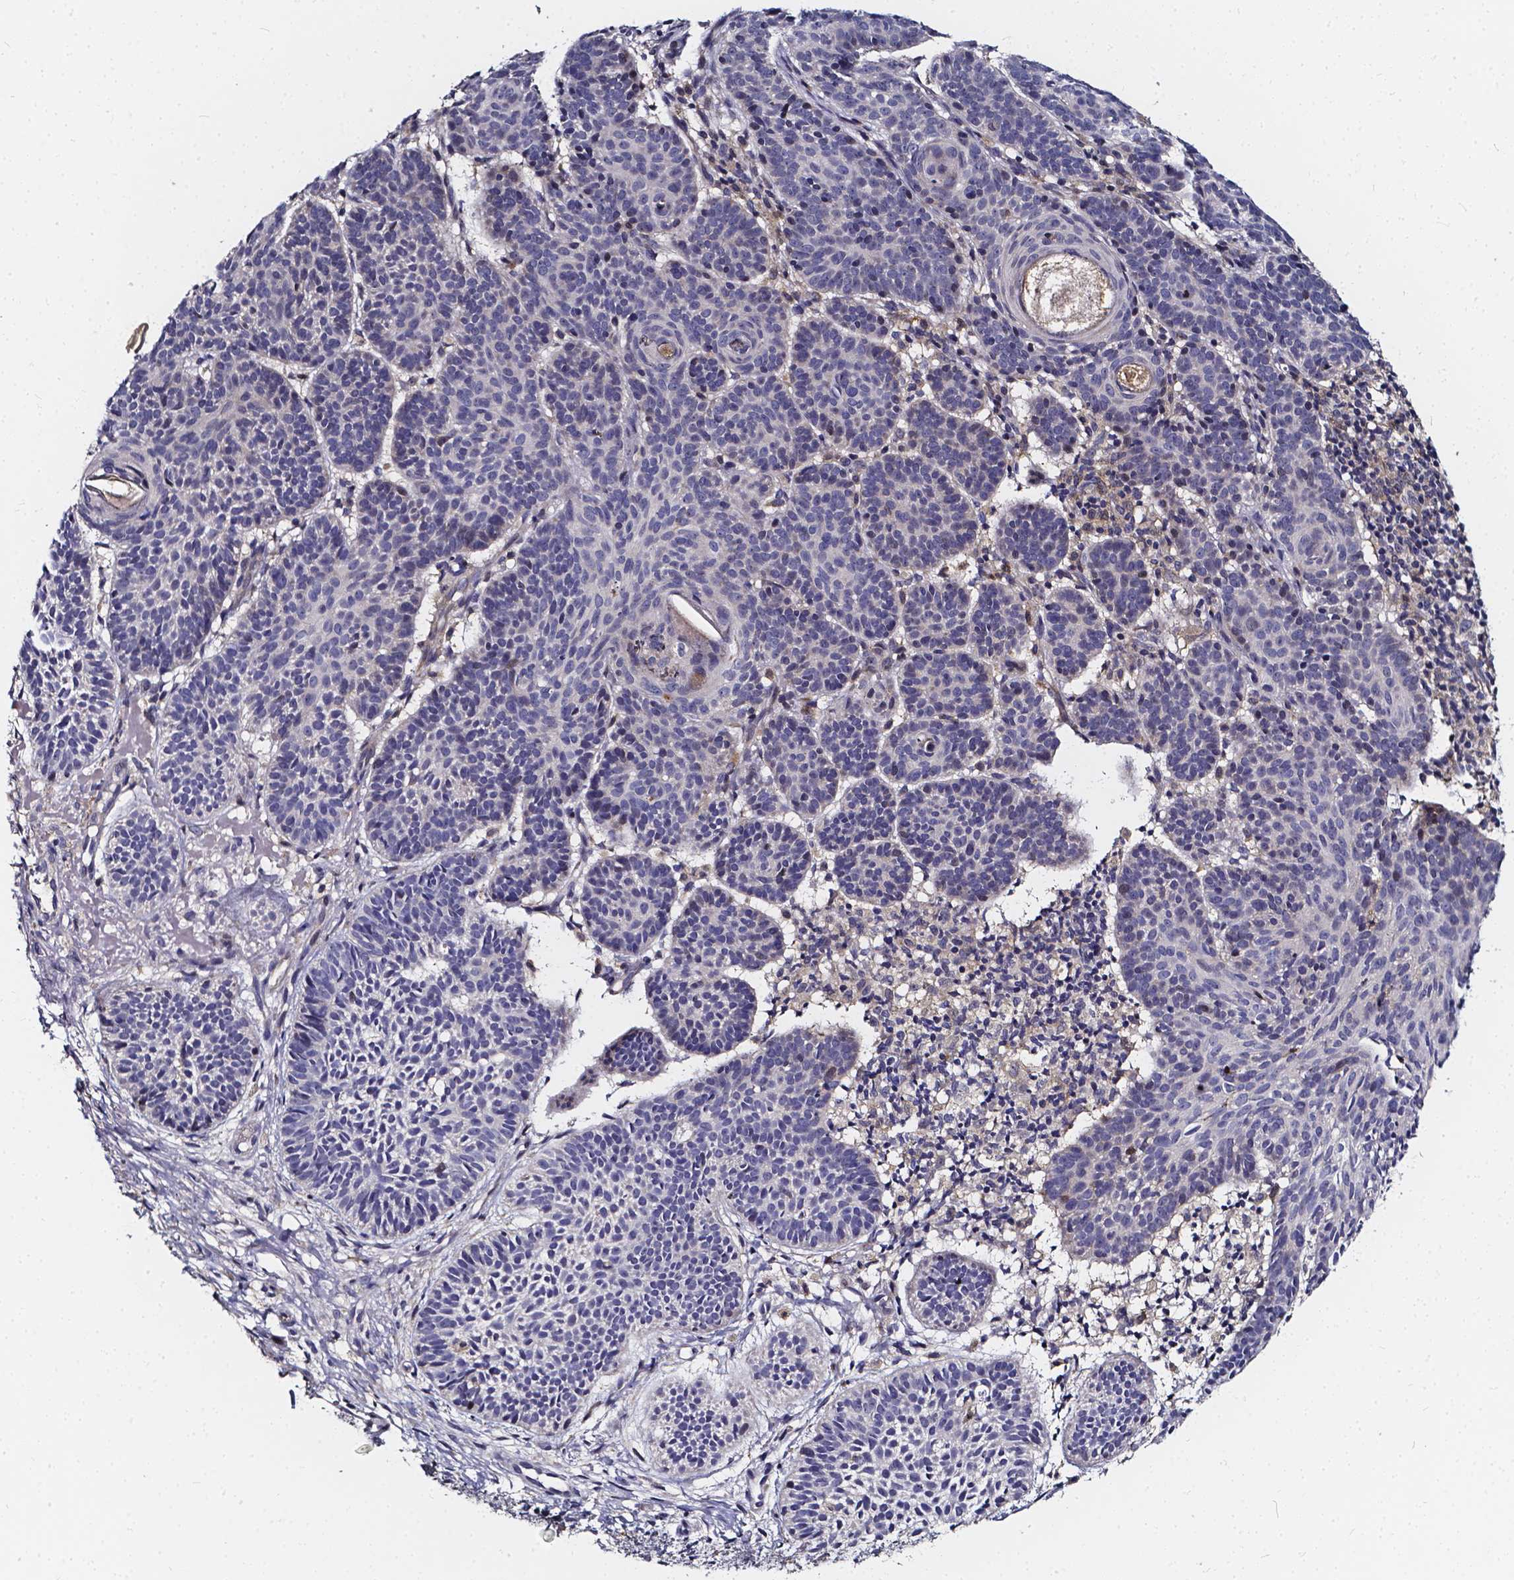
{"staining": {"intensity": "negative", "quantity": "none", "location": "none"}, "tissue": "skin cancer", "cell_type": "Tumor cells", "image_type": "cancer", "snomed": [{"axis": "morphology", "description": "Basal cell carcinoma"}, {"axis": "topography", "description": "Skin"}], "caption": "This is a photomicrograph of immunohistochemistry staining of skin cancer, which shows no staining in tumor cells. (DAB immunohistochemistry, high magnification).", "gene": "SOWAHA", "patient": {"sex": "male", "age": 72}}